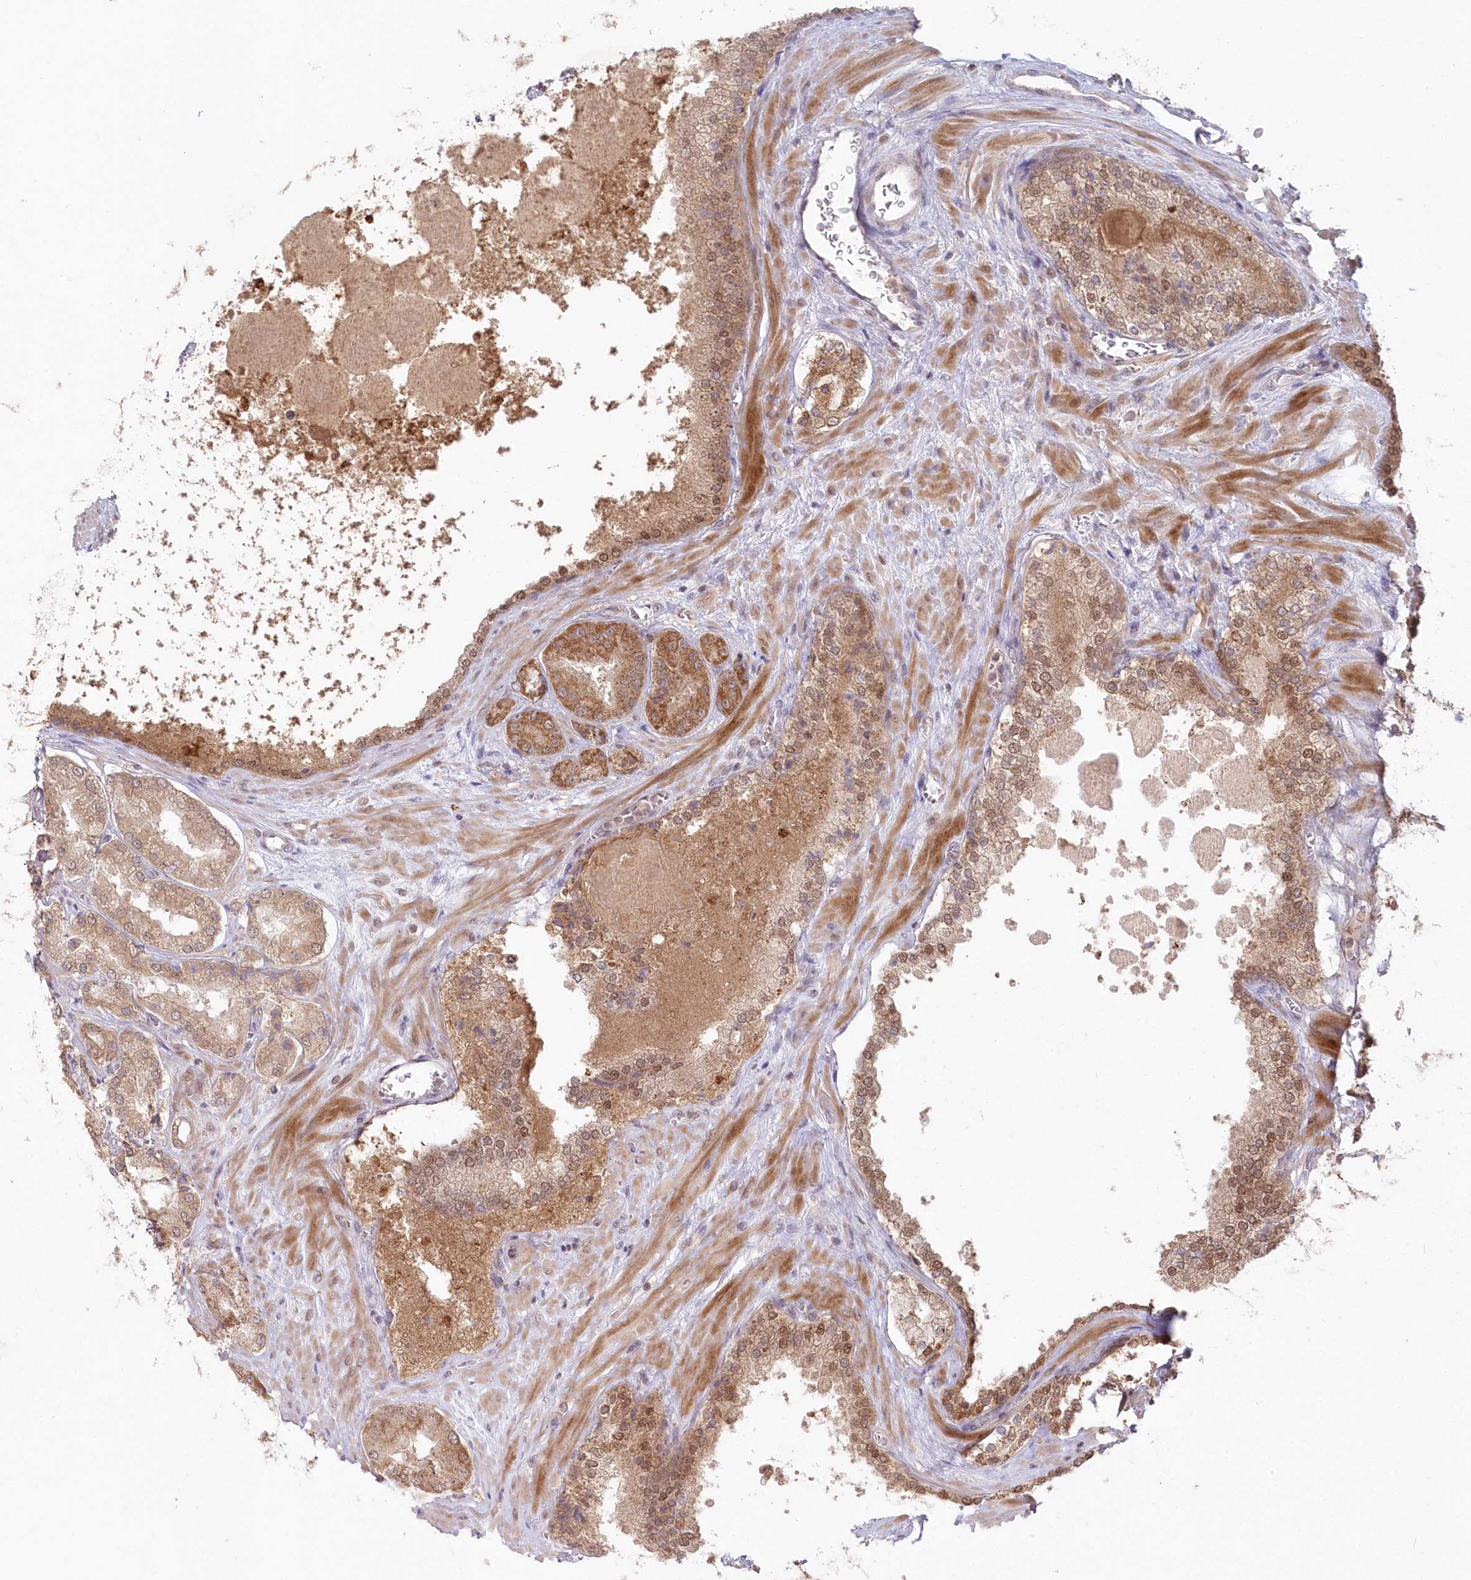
{"staining": {"intensity": "moderate", "quantity": ">75%", "location": "cytoplasmic/membranous,nuclear"}, "tissue": "prostate cancer", "cell_type": "Tumor cells", "image_type": "cancer", "snomed": [{"axis": "morphology", "description": "Adenocarcinoma, Low grade"}, {"axis": "topography", "description": "Prostate"}], "caption": "Protein staining by immunohistochemistry shows moderate cytoplasmic/membranous and nuclear staining in about >75% of tumor cells in prostate cancer (low-grade adenocarcinoma). The staining was performed using DAB to visualize the protein expression in brown, while the nuclei were stained in blue with hematoxylin (Magnification: 20x).", "gene": "ASCC1", "patient": {"sex": "male", "age": 74}}